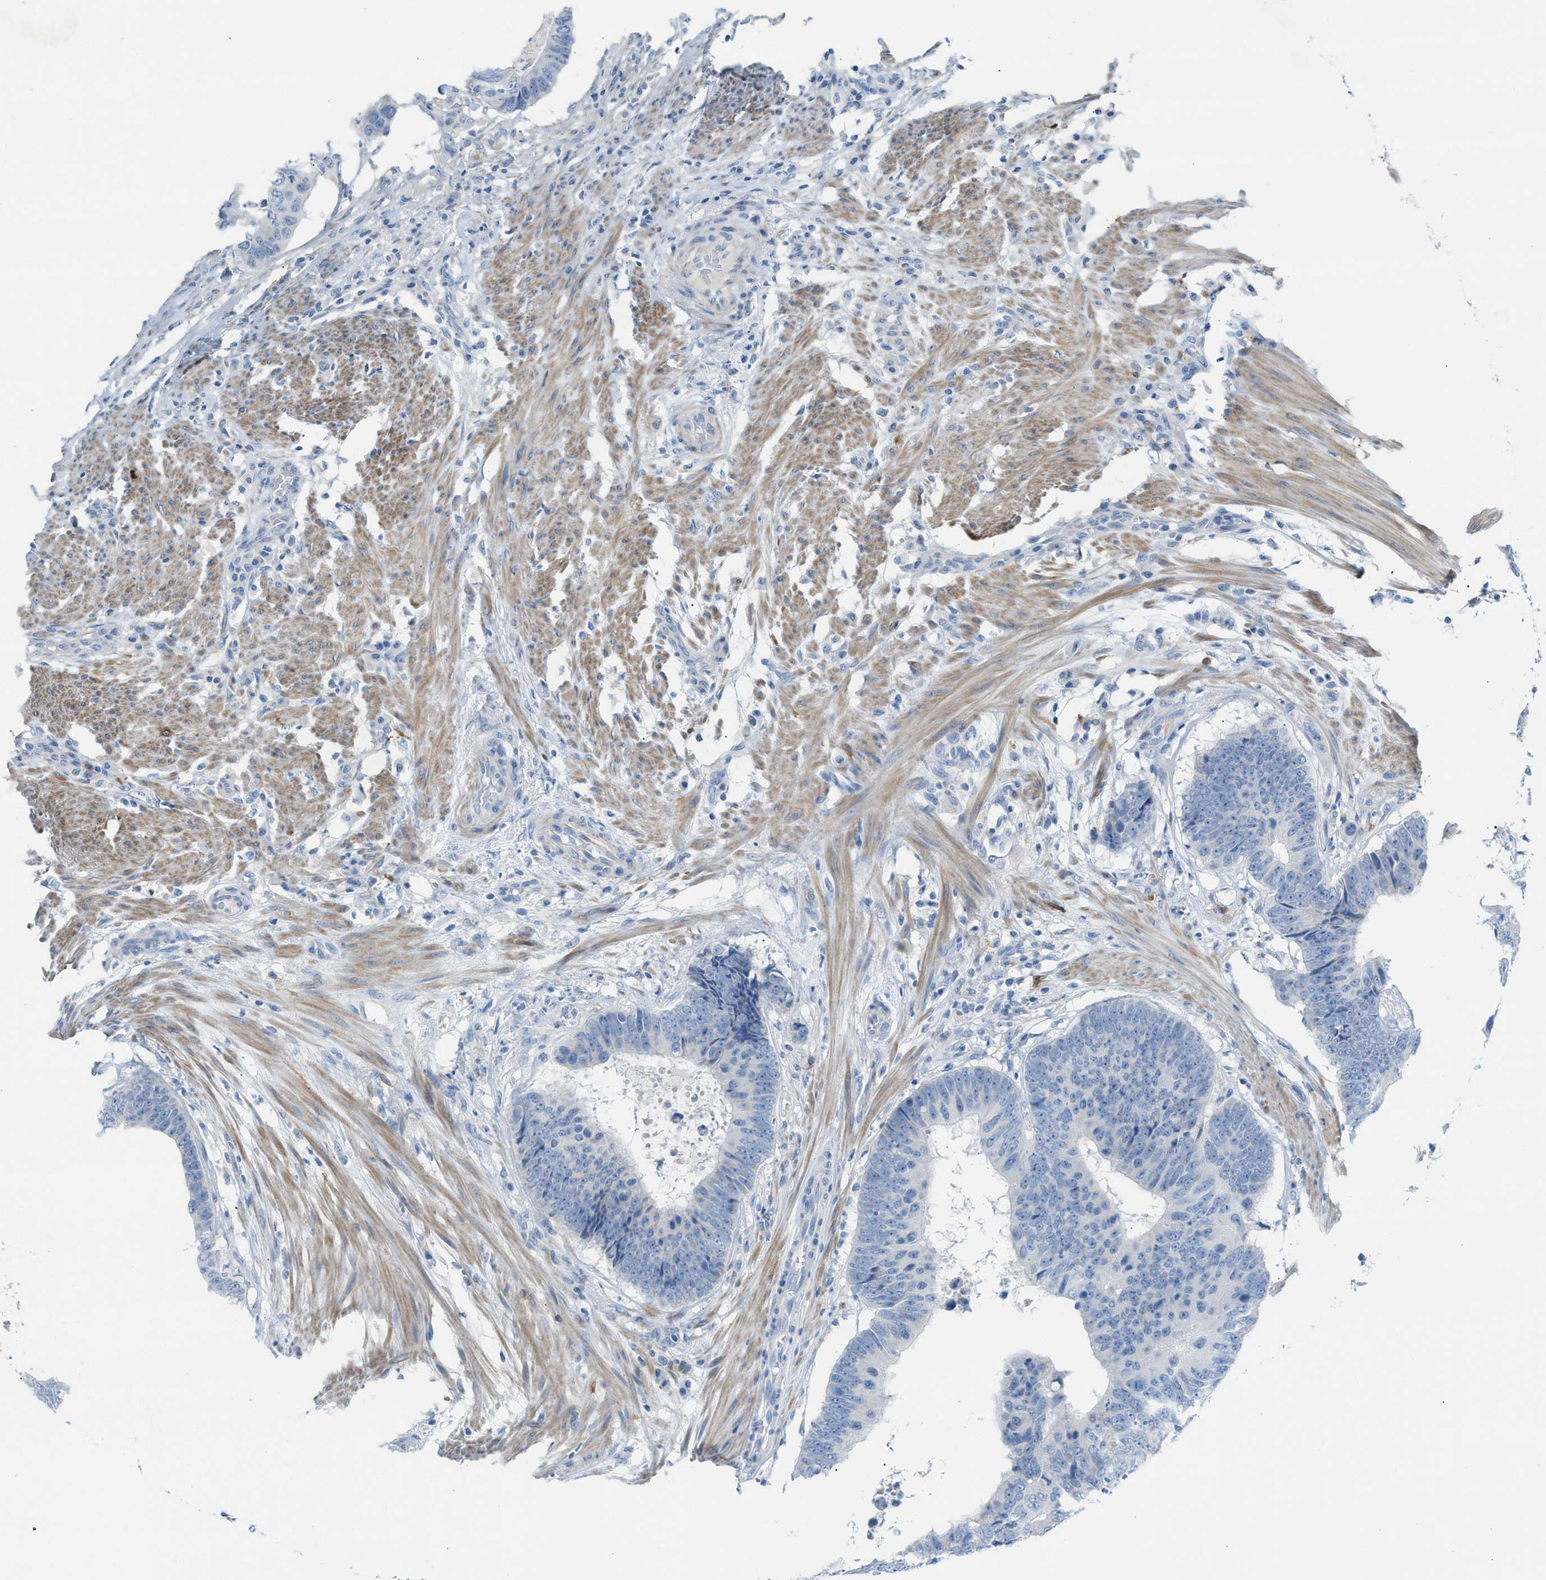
{"staining": {"intensity": "negative", "quantity": "none", "location": "none"}, "tissue": "colorectal cancer", "cell_type": "Tumor cells", "image_type": "cancer", "snomed": [{"axis": "morphology", "description": "Adenocarcinoma, NOS"}, {"axis": "topography", "description": "Colon"}], "caption": "There is no significant staining in tumor cells of colorectal cancer. (Stains: DAB (3,3'-diaminobenzidine) immunohistochemistry (IHC) with hematoxylin counter stain, Microscopy: brightfield microscopy at high magnification).", "gene": "ASPA", "patient": {"sex": "male", "age": 56}}